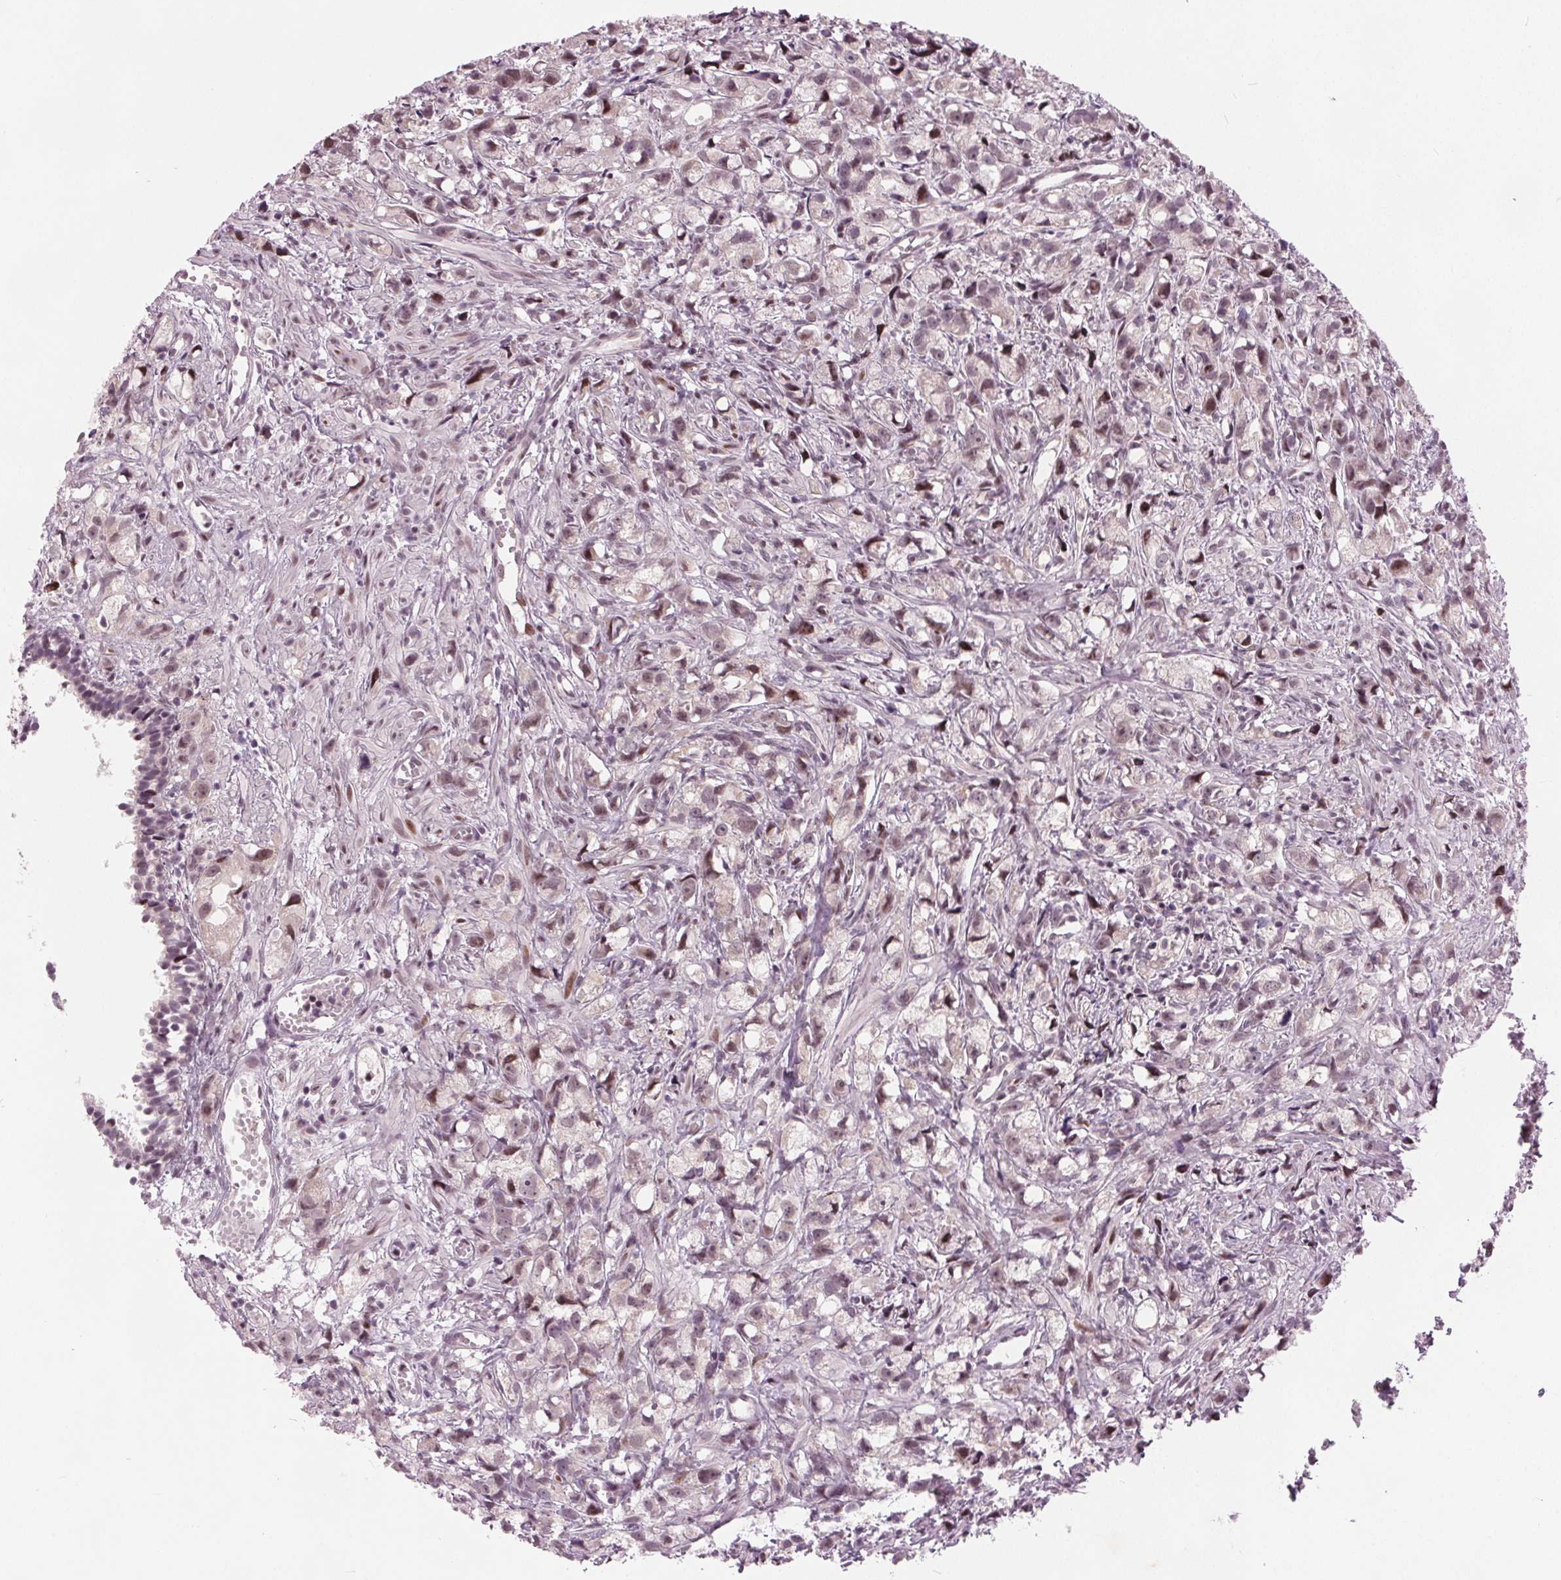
{"staining": {"intensity": "moderate", "quantity": ">75%", "location": "nuclear"}, "tissue": "prostate cancer", "cell_type": "Tumor cells", "image_type": "cancer", "snomed": [{"axis": "morphology", "description": "Adenocarcinoma, High grade"}, {"axis": "topography", "description": "Prostate"}], "caption": "This image demonstrates immunohistochemistry (IHC) staining of human high-grade adenocarcinoma (prostate), with medium moderate nuclear positivity in about >75% of tumor cells.", "gene": "TTC34", "patient": {"sex": "male", "age": 75}}